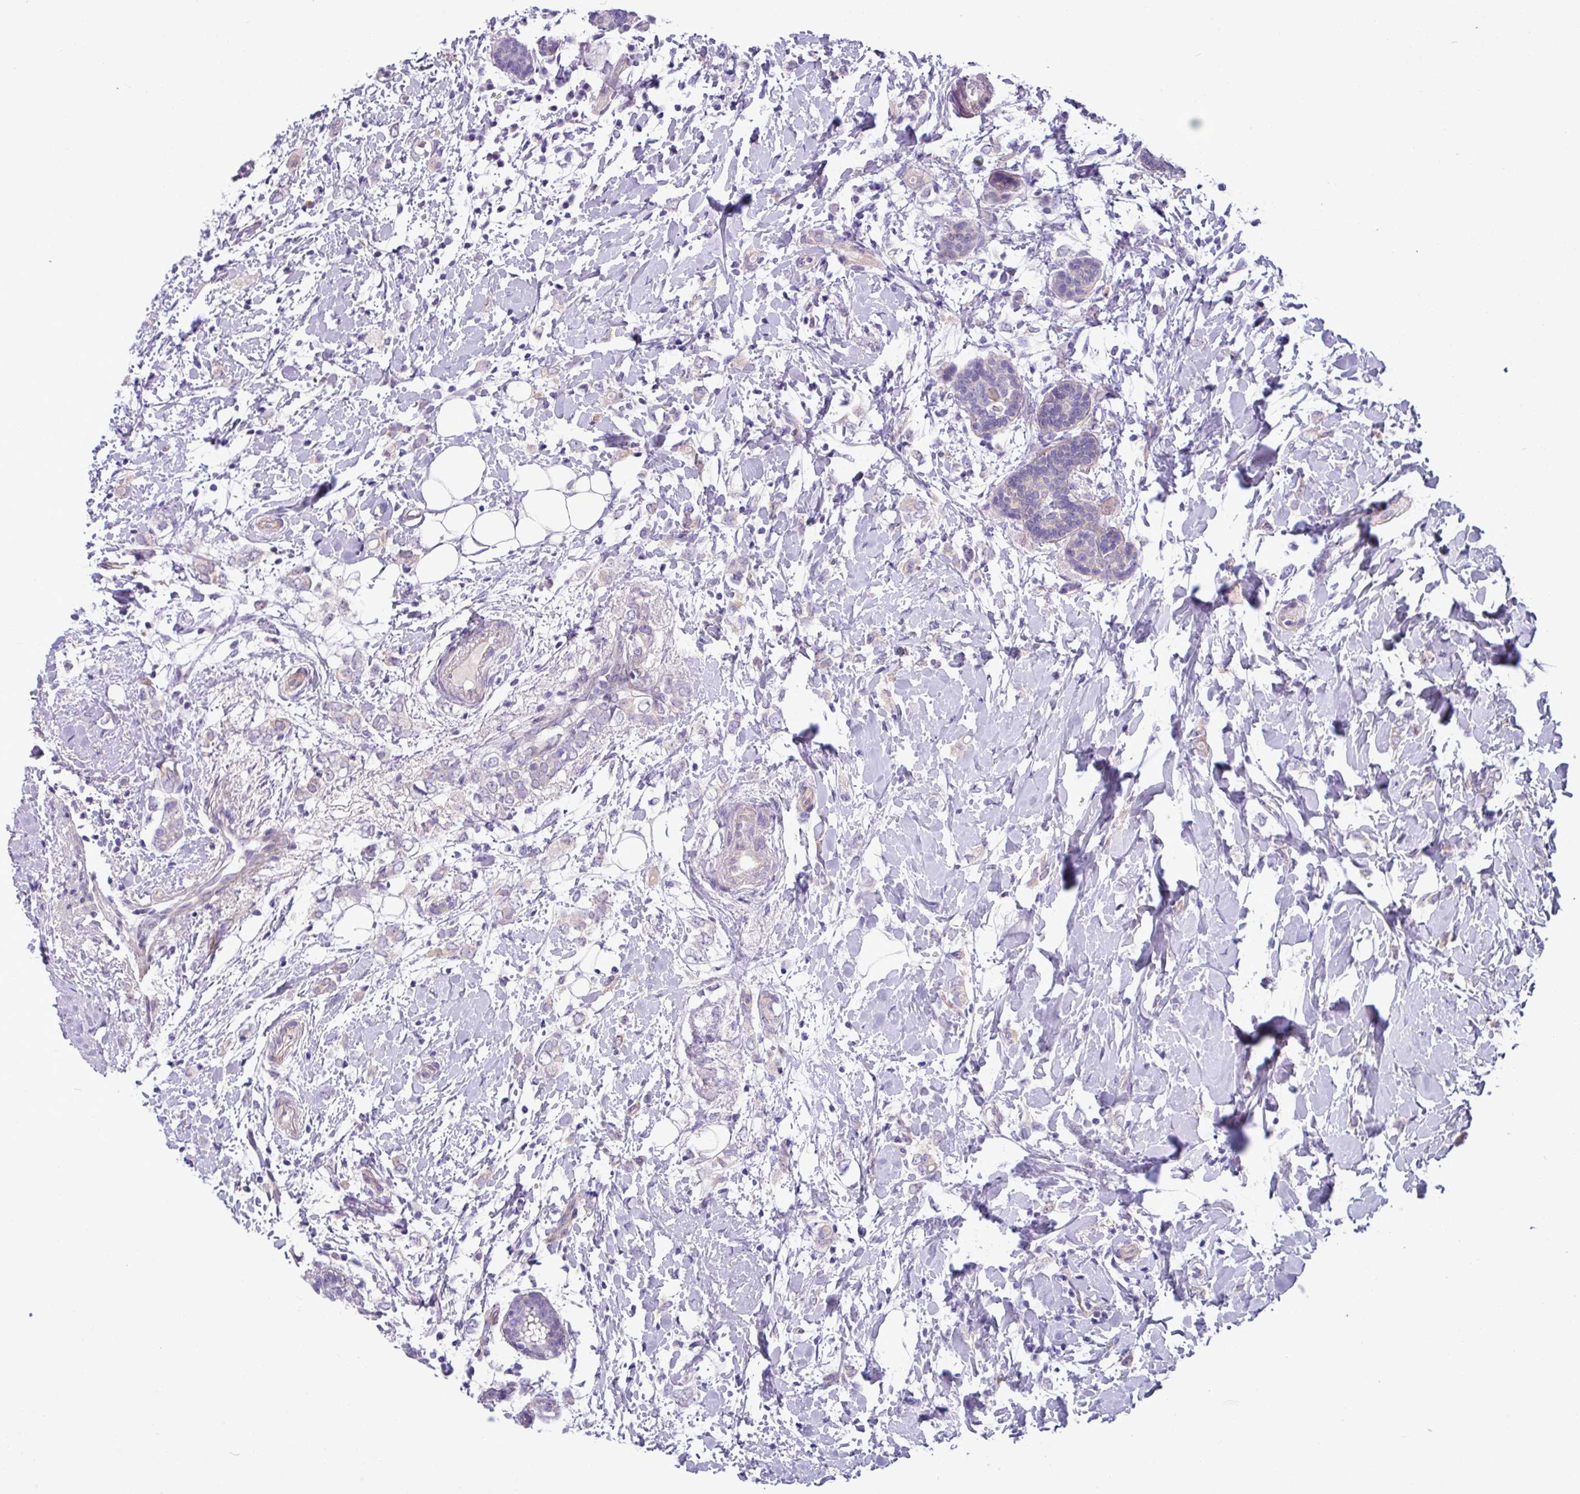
{"staining": {"intensity": "negative", "quantity": "none", "location": "none"}, "tissue": "breast cancer", "cell_type": "Tumor cells", "image_type": "cancer", "snomed": [{"axis": "morphology", "description": "Normal tissue, NOS"}, {"axis": "morphology", "description": "Lobular carcinoma"}, {"axis": "topography", "description": "Breast"}], "caption": "A photomicrograph of breast cancer (lobular carcinoma) stained for a protein exhibits no brown staining in tumor cells.", "gene": "KIRREL3", "patient": {"sex": "female", "age": 47}}